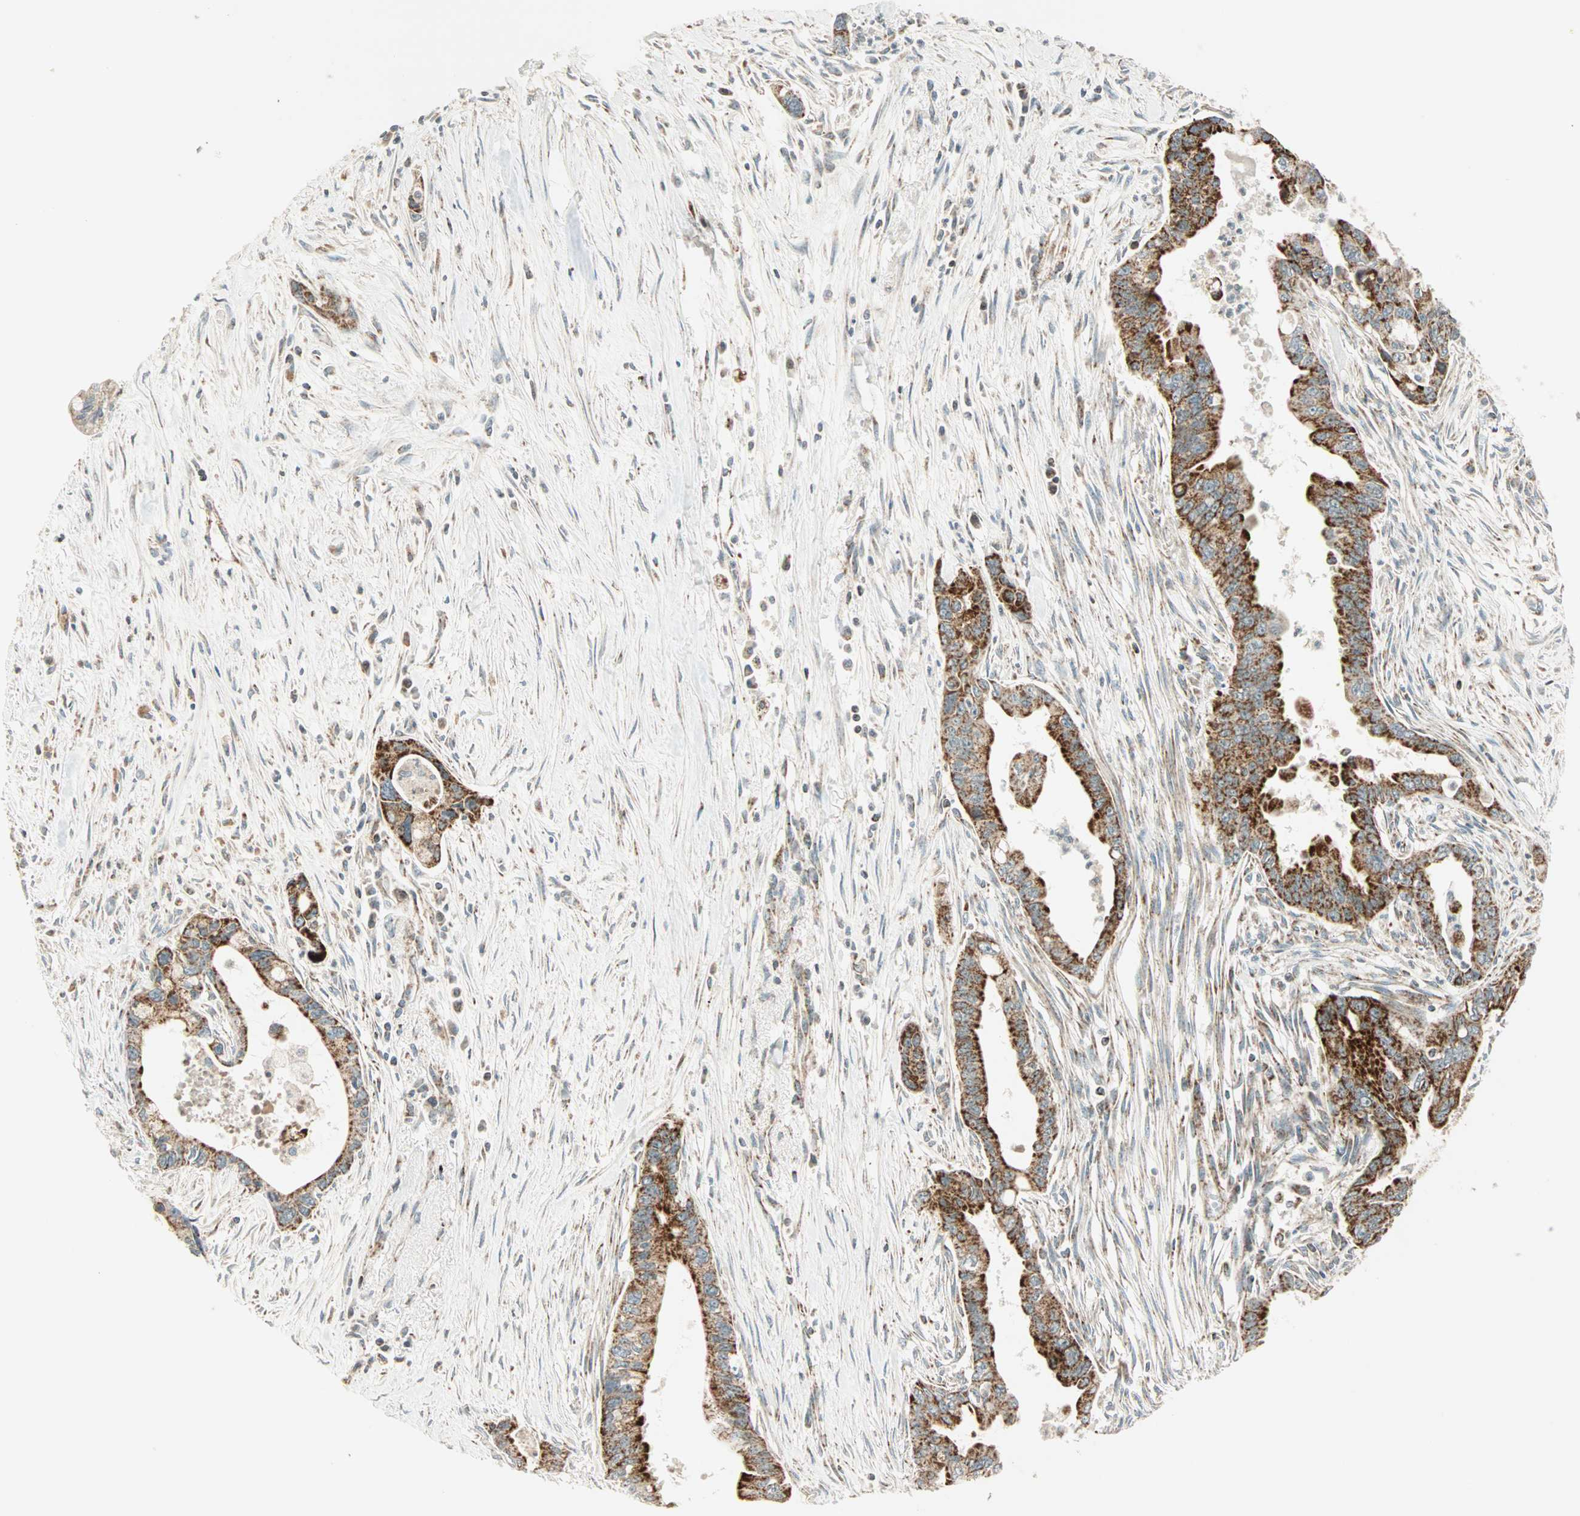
{"staining": {"intensity": "moderate", "quantity": ">75%", "location": "cytoplasmic/membranous"}, "tissue": "pancreatic cancer", "cell_type": "Tumor cells", "image_type": "cancer", "snomed": [{"axis": "morphology", "description": "Adenocarcinoma, NOS"}, {"axis": "topography", "description": "Pancreas"}], "caption": "Protein expression analysis of pancreatic adenocarcinoma reveals moderate cytoplasmic/membranous staining in approximately >75% of tumor cells.", "gene": "SPRY4", "patient": {"sex": "male", "age": 70}}